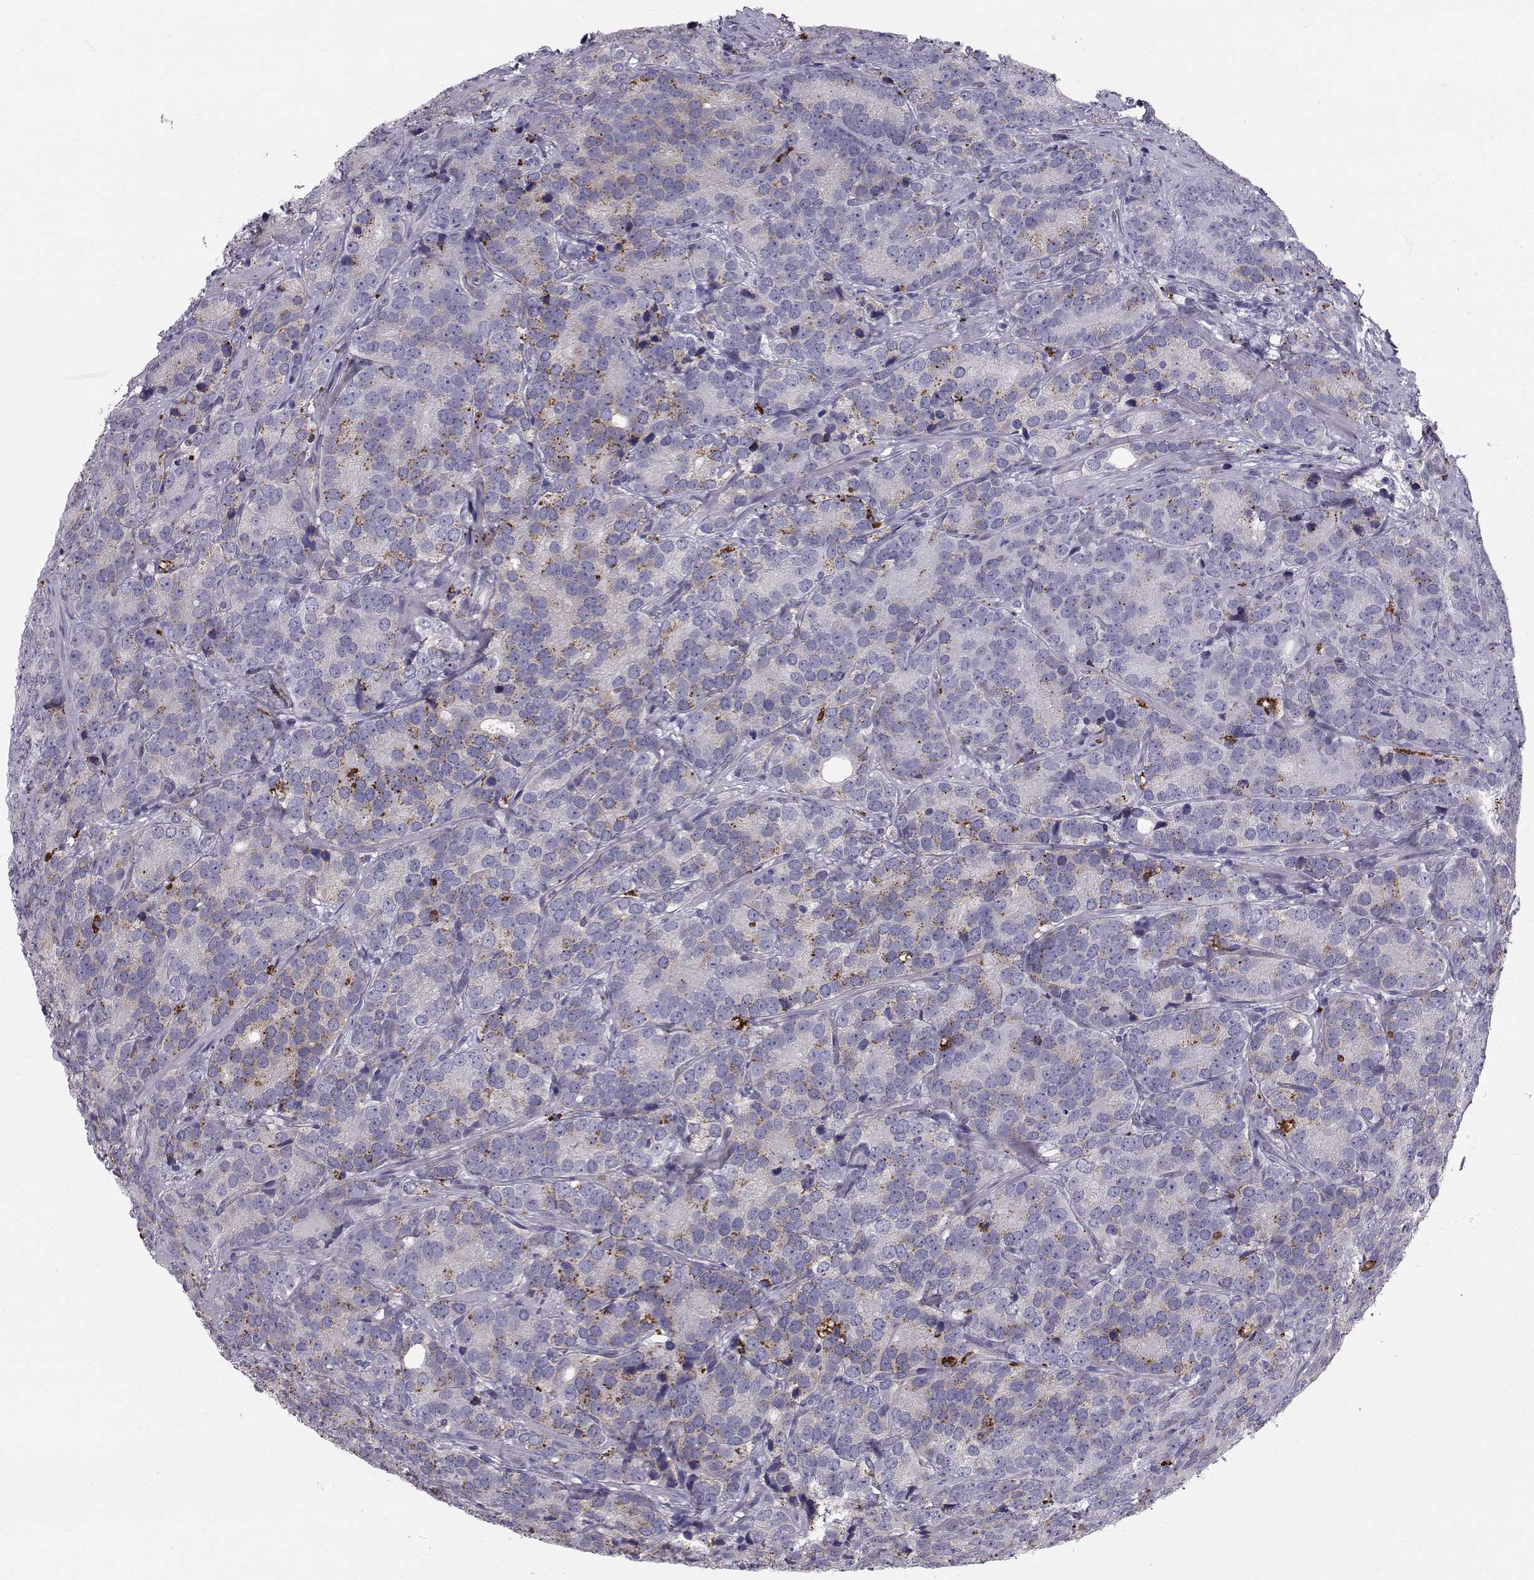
{"staining": {"intensity": "moderate", "quantity": "25%-75%", "location": "cytoplasmic/membranous"}, "tissue": "prostate cancer", "cell_type": "Tumor cells", "image_type": "cancer", "snomed": [{"axis": "morphology", "description": "Adenocarcinoma, NOS"}, {"axis": "topography", "description": "Prostate"}], "caption": "Protein staining demonstrates moderate cytoplasmic/membranous staining in approximately 25%-75% of tumor cells in prostate adenocarcinoma. (brown staining indicates protein expression, while blue staining denotes nuclei).", "gene": "CALCR", "patient": {"sex": "male", "age": 71}}